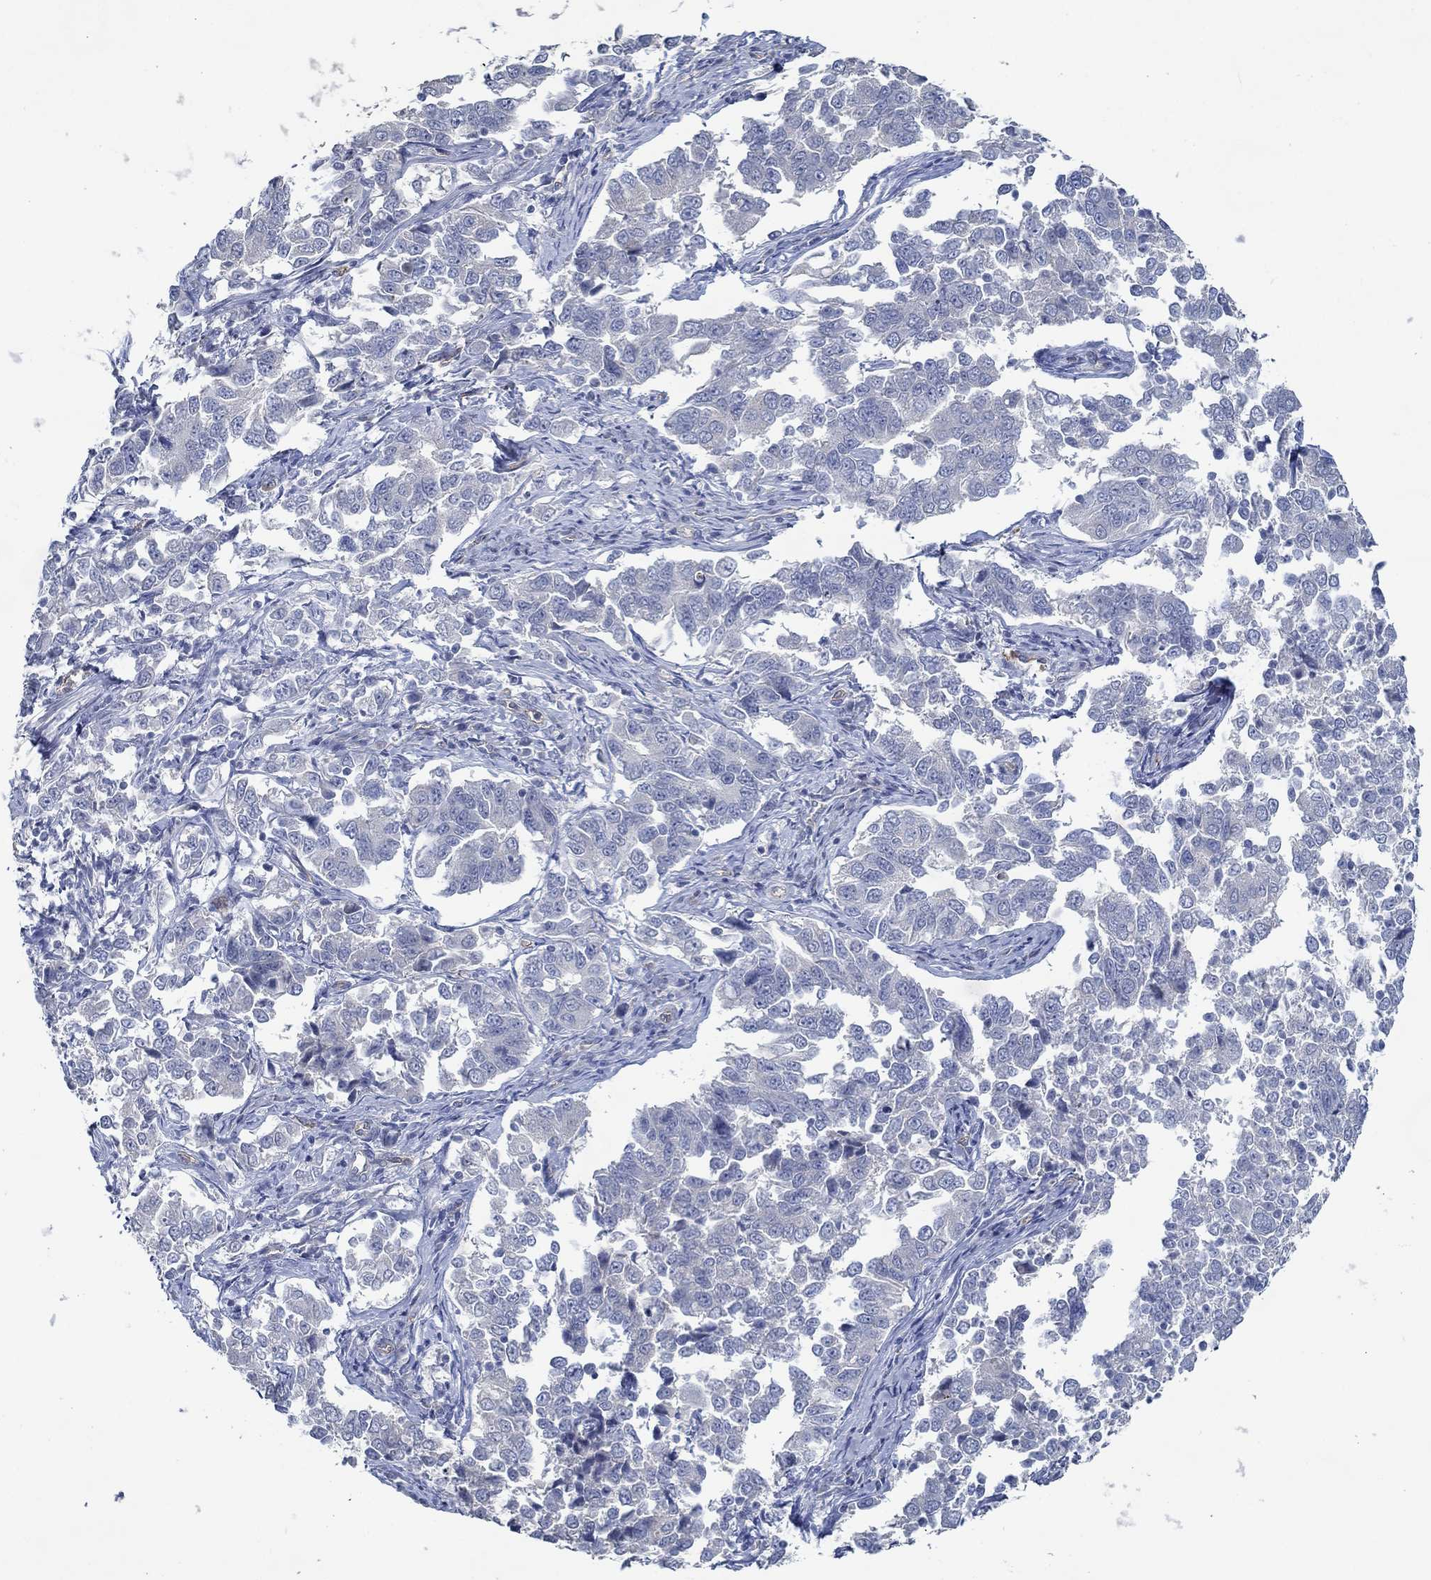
{"staining": {"intensity": "negative", "quantity": "none", "location": "none"}, "tissue": "endometrial cancer", "cell_type": "Tumor cells", "image_type": "cancer", "snomed": [{"axis": "morphology", "description": "Adenocarcinoma, NOS"}, {"axis": "topography", "description": "Endometrium"}], "caption": "This is an immunohistochemistry histopathology image of human endometrial adenocarcinoma. There is no staining in tumor cells.", "gene": "GJA5", "patient": {"sex": "female", "age": 43}}